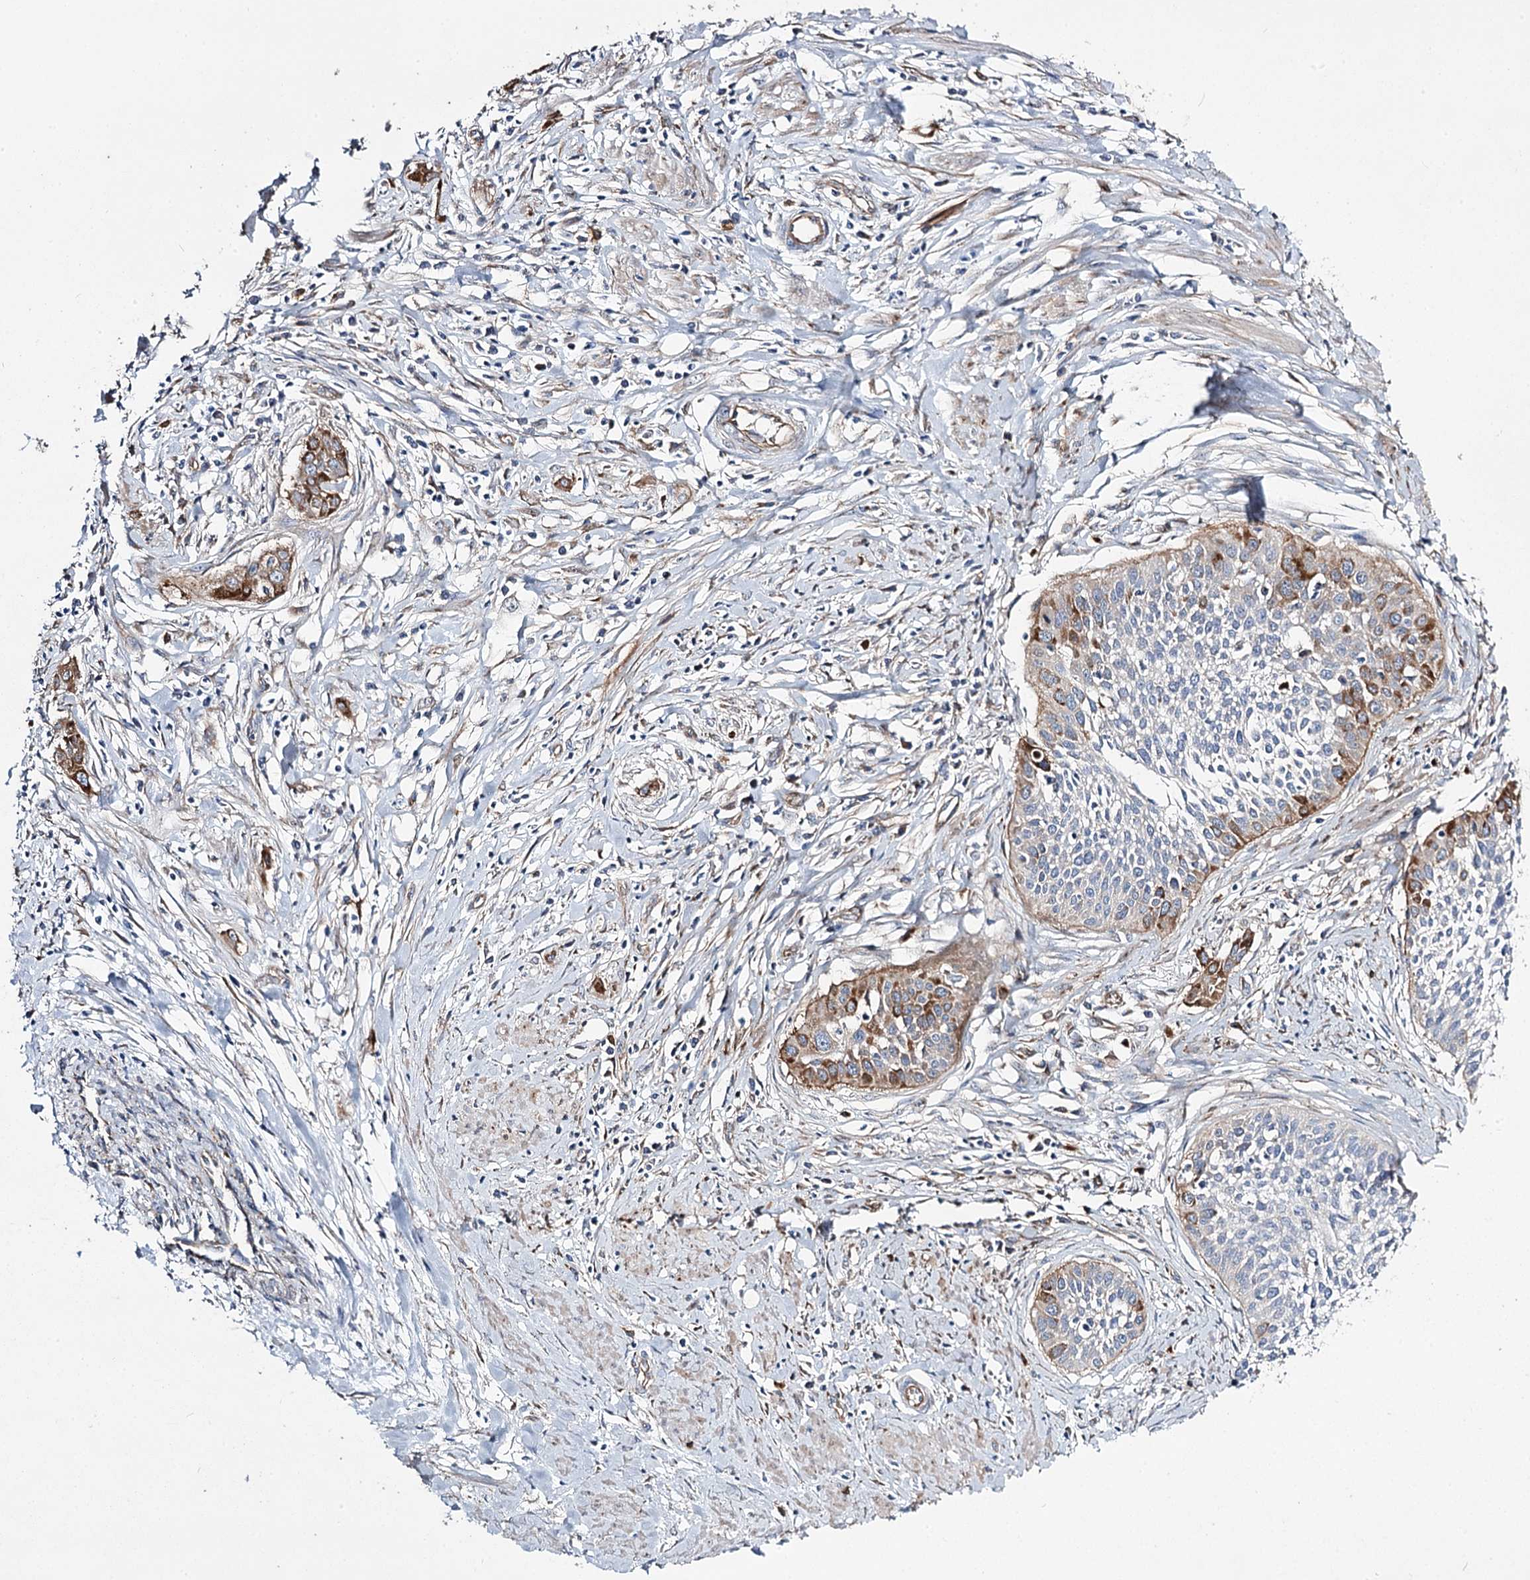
{"staining": {"intensity": "strong", "quantity": "<25%", "location": "cytoplasmic/membranous"}, "tissue": "cervical cancer", "cell_type": "Tumor cells", "image_type": "cancer", "snomed": [{"axis": "morphology", "description": "Squamous cell carcinoma, NOS"}, {"axis": "topography", "description": "Cervix"}], "caption": "This is an image of immunohistochemistry staining of squamous cell carcinoma (cervical), which shows strong staining in the cytoplasmic/membranous of tumor cells.", "gene": "RMDN2", "patient": {"sex": "female", "age": 34}}